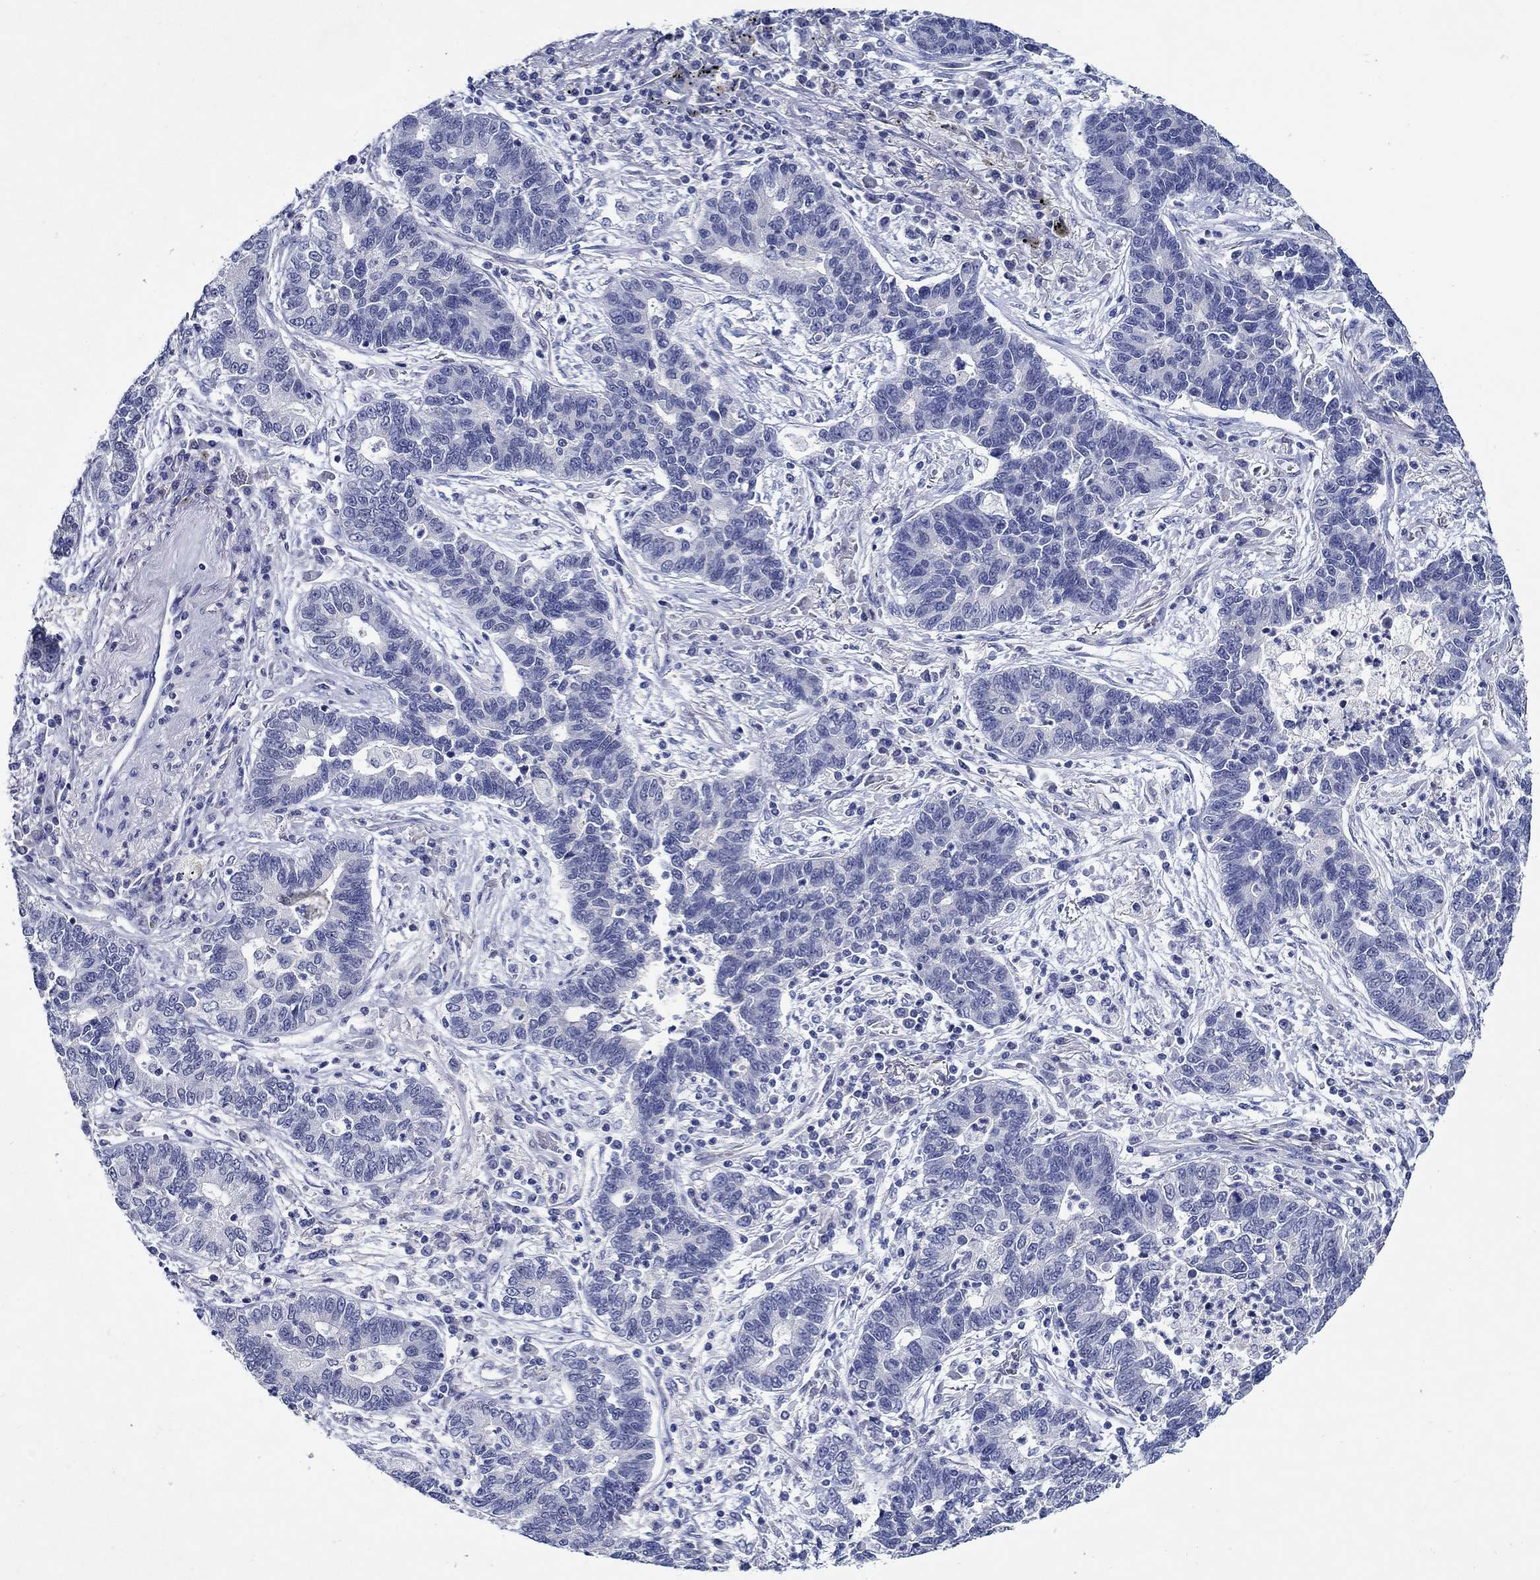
{"staining": {"intensity": "negative", "quantity": "none", "location": "none"}, "tissue": "lung cancer", "cell_type": "Tumor cells", "image_type": "cancer", "snomed": [{"axis": "morphology", "description": "Adenocarcinoma, NOS"}, {"axis": "topography", "description": "Lung"}], "caption": "High magnification brightfield microscopy of lung cancer (adenocarcinoma) stained with DAB (brown) and counterstained with hematoxylin (blue): tumor cells show no significant positivity.", "gene": "MC2R", "patient": {"sex": "female", "age": 57}}